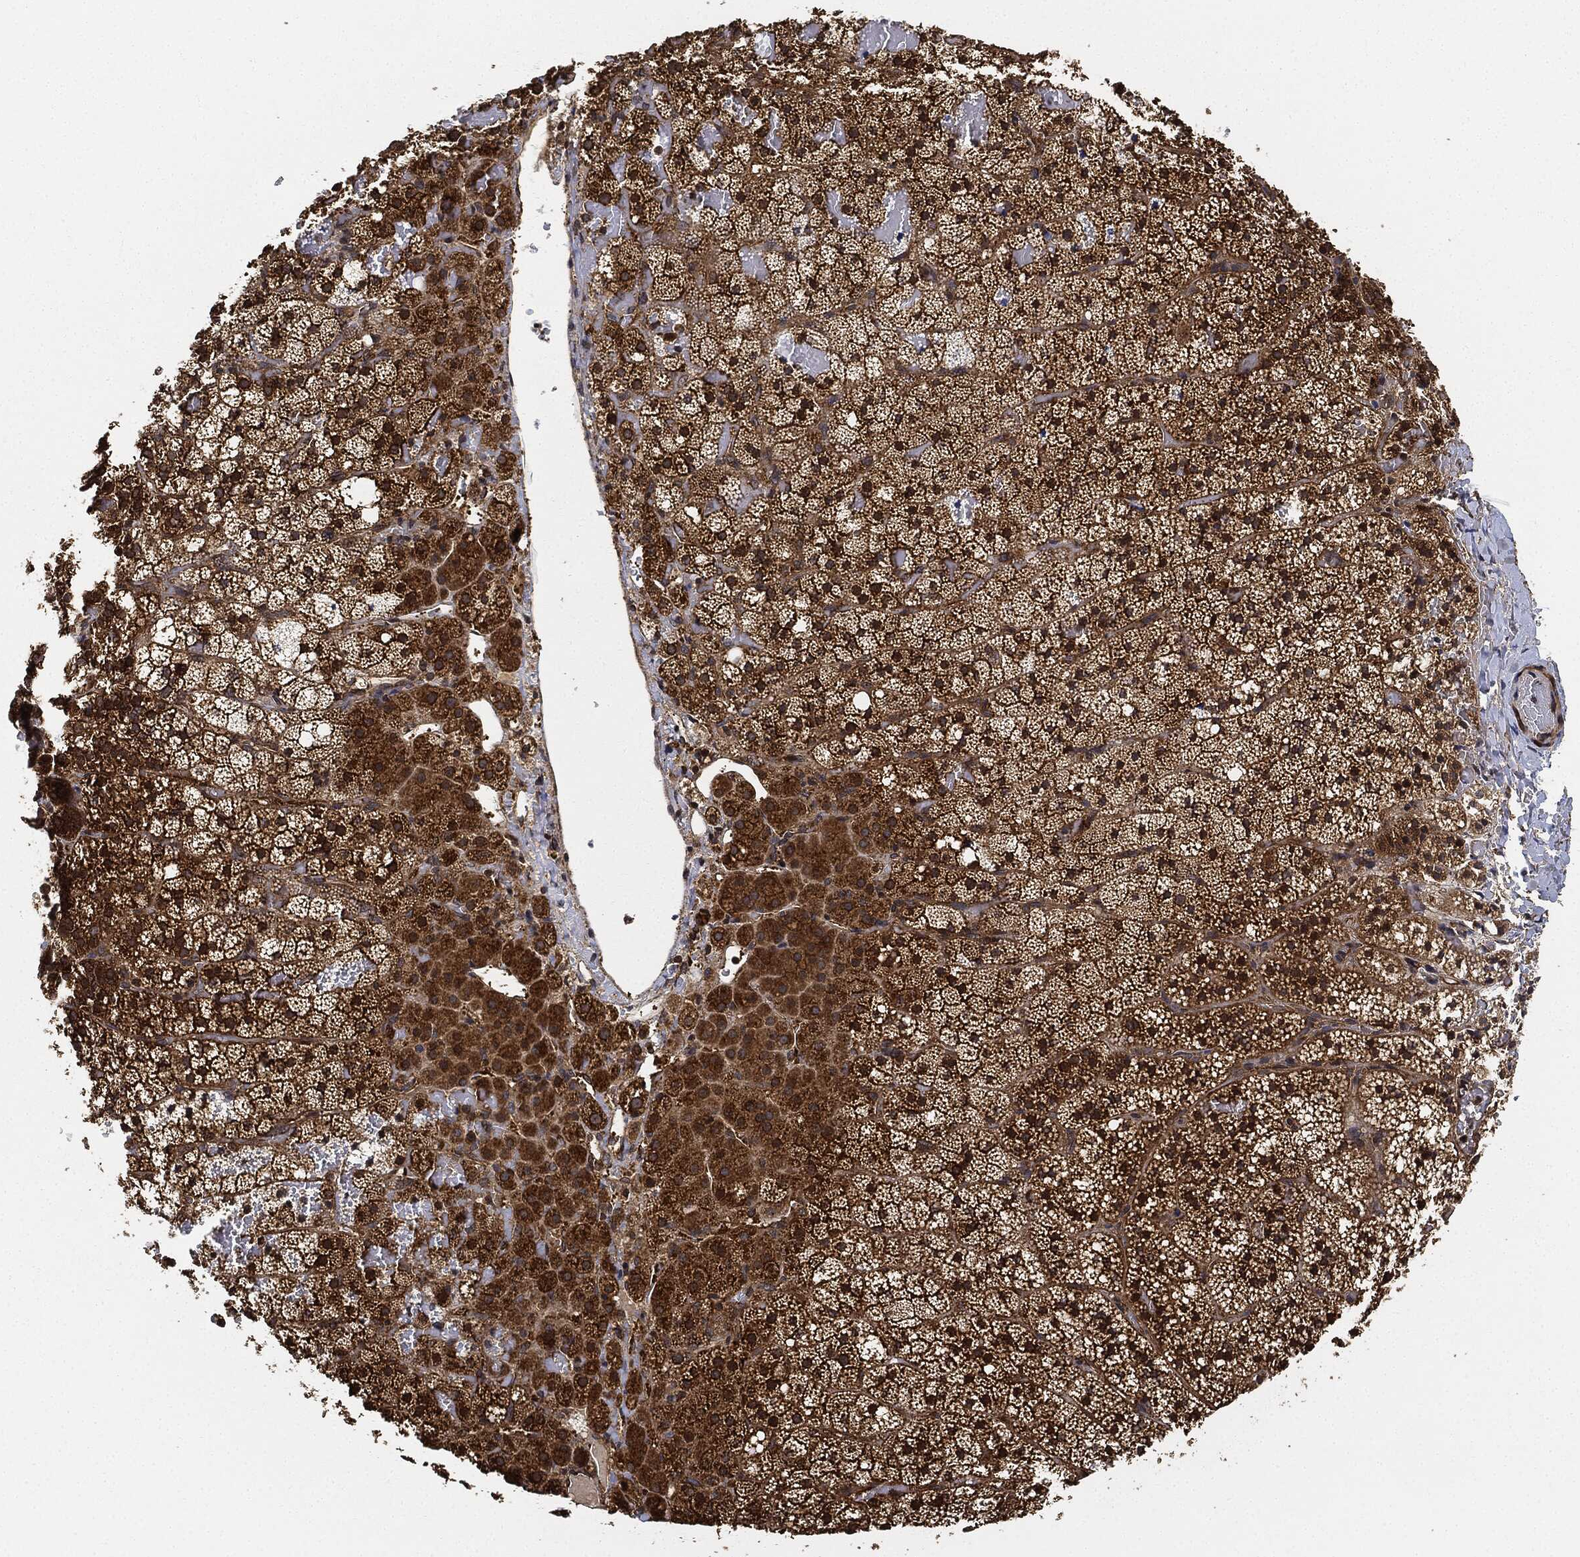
{"staining": {"intensity": "strong", "quantity": ">75%", "location": "cytoplasmic/membranous"}, "tissue": "adrenal gland", "cell_type": "Glandular cells", "image_type": "normal", "snomed": [{"axis": "morphology", "description": "Normal tissue, NOS"}, {"axis": "topography", "description": "Adrenal gland"}], "caption": "The micrograph exhibits immunohistochemical staining of unremarkable adrenal gland. There is strong cytoplasmic/membranous positivity is appreciated in about >75% of glandular cells.", "gene": "CEP290", "patient": {"sex": "male", "age": 53}}